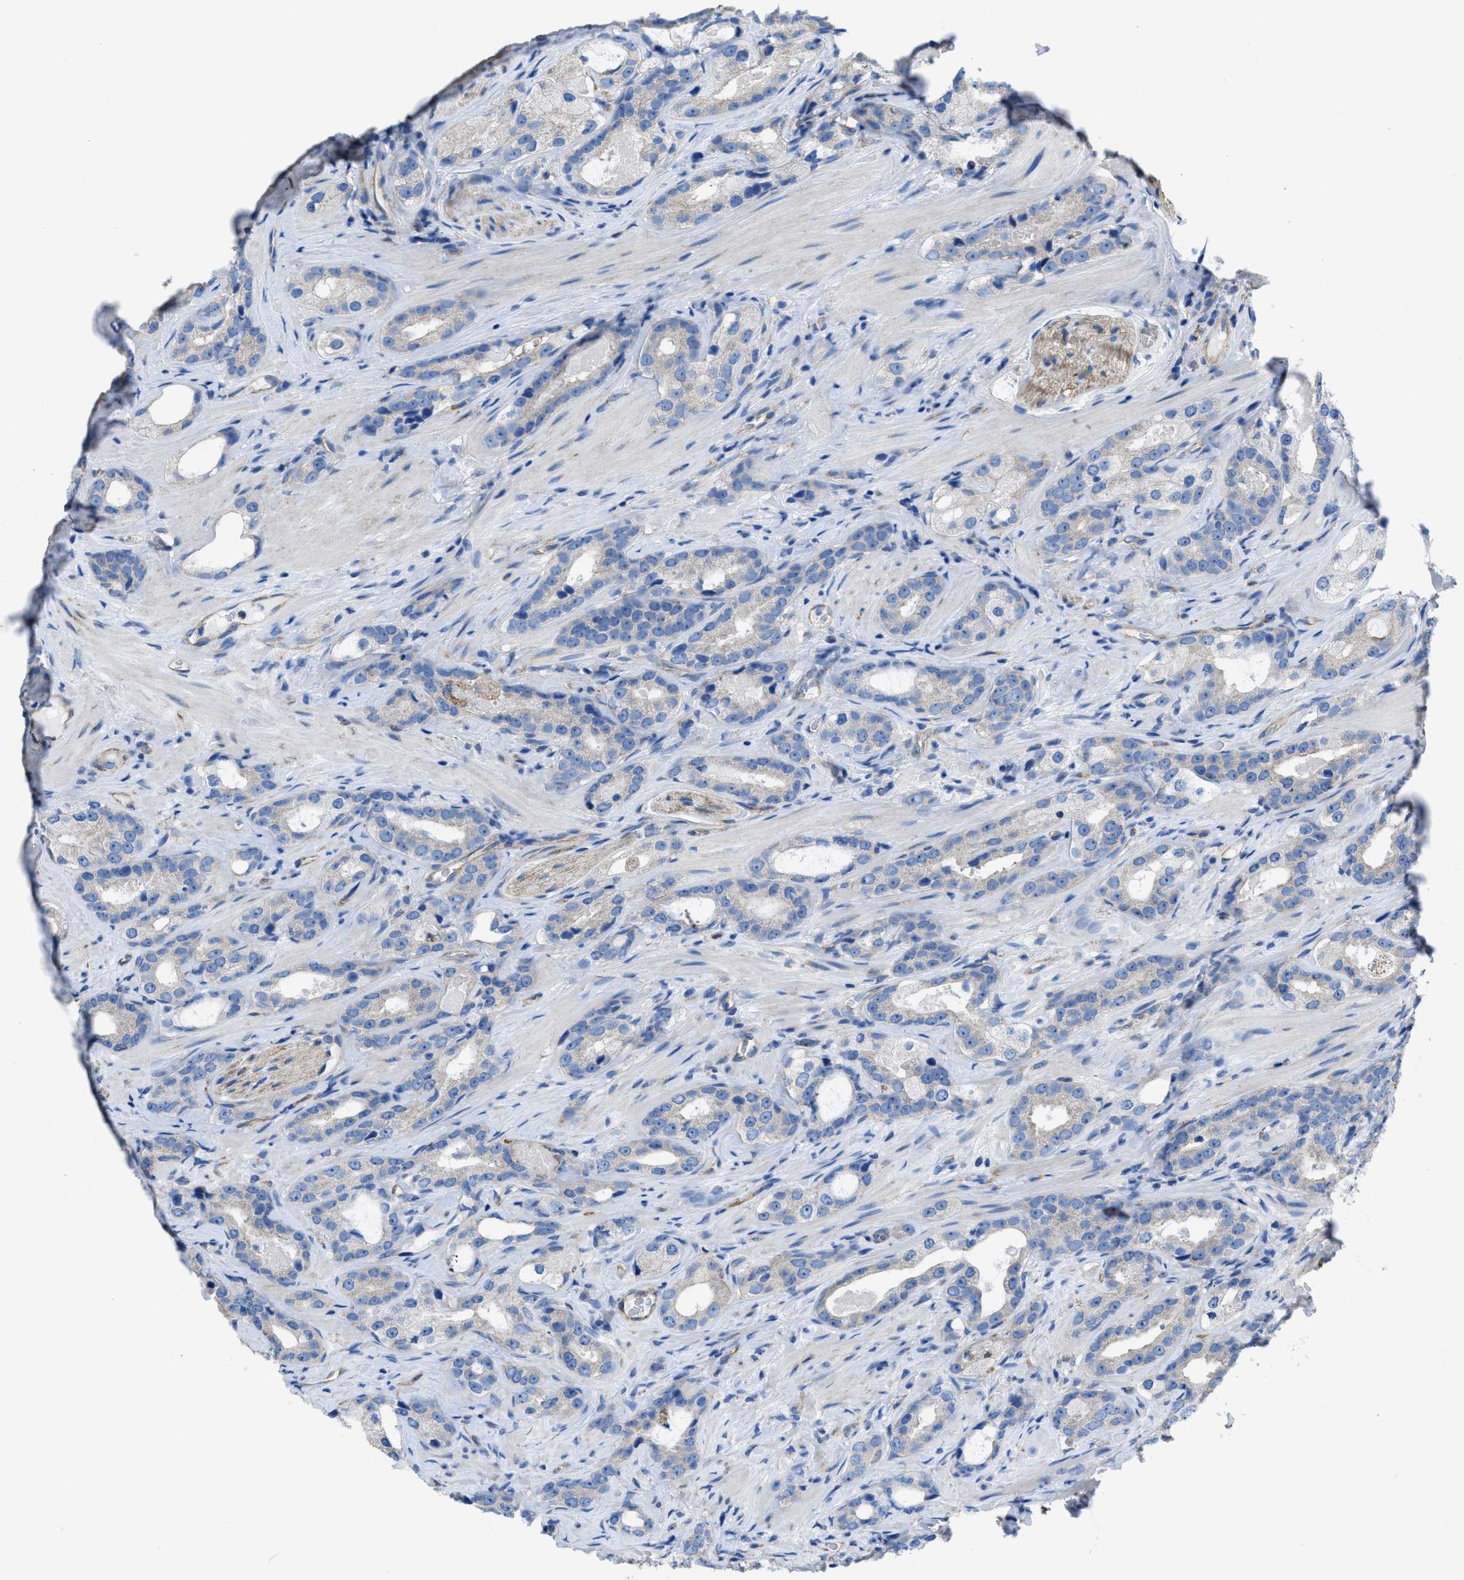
{"staining": {"intensity": "negative", "quantity": "none", "location": "none"}, "tissue": "prostate cancer", "cell_type": "Tumor cells", "image_type": "cancer", "snomed": [{"axis": "morphology", "description": "Adenocarcinoma, High grade"}, {"axis": "topography", "description": "Prostate"}], "caption": "Protein analysis of prostate cancer (adenocarcinoma (high-grade)) demonstrates no significant expression in tumor cells.", "gene": "DOLPP1", "patient": {"sex": "male", "age": 63}}